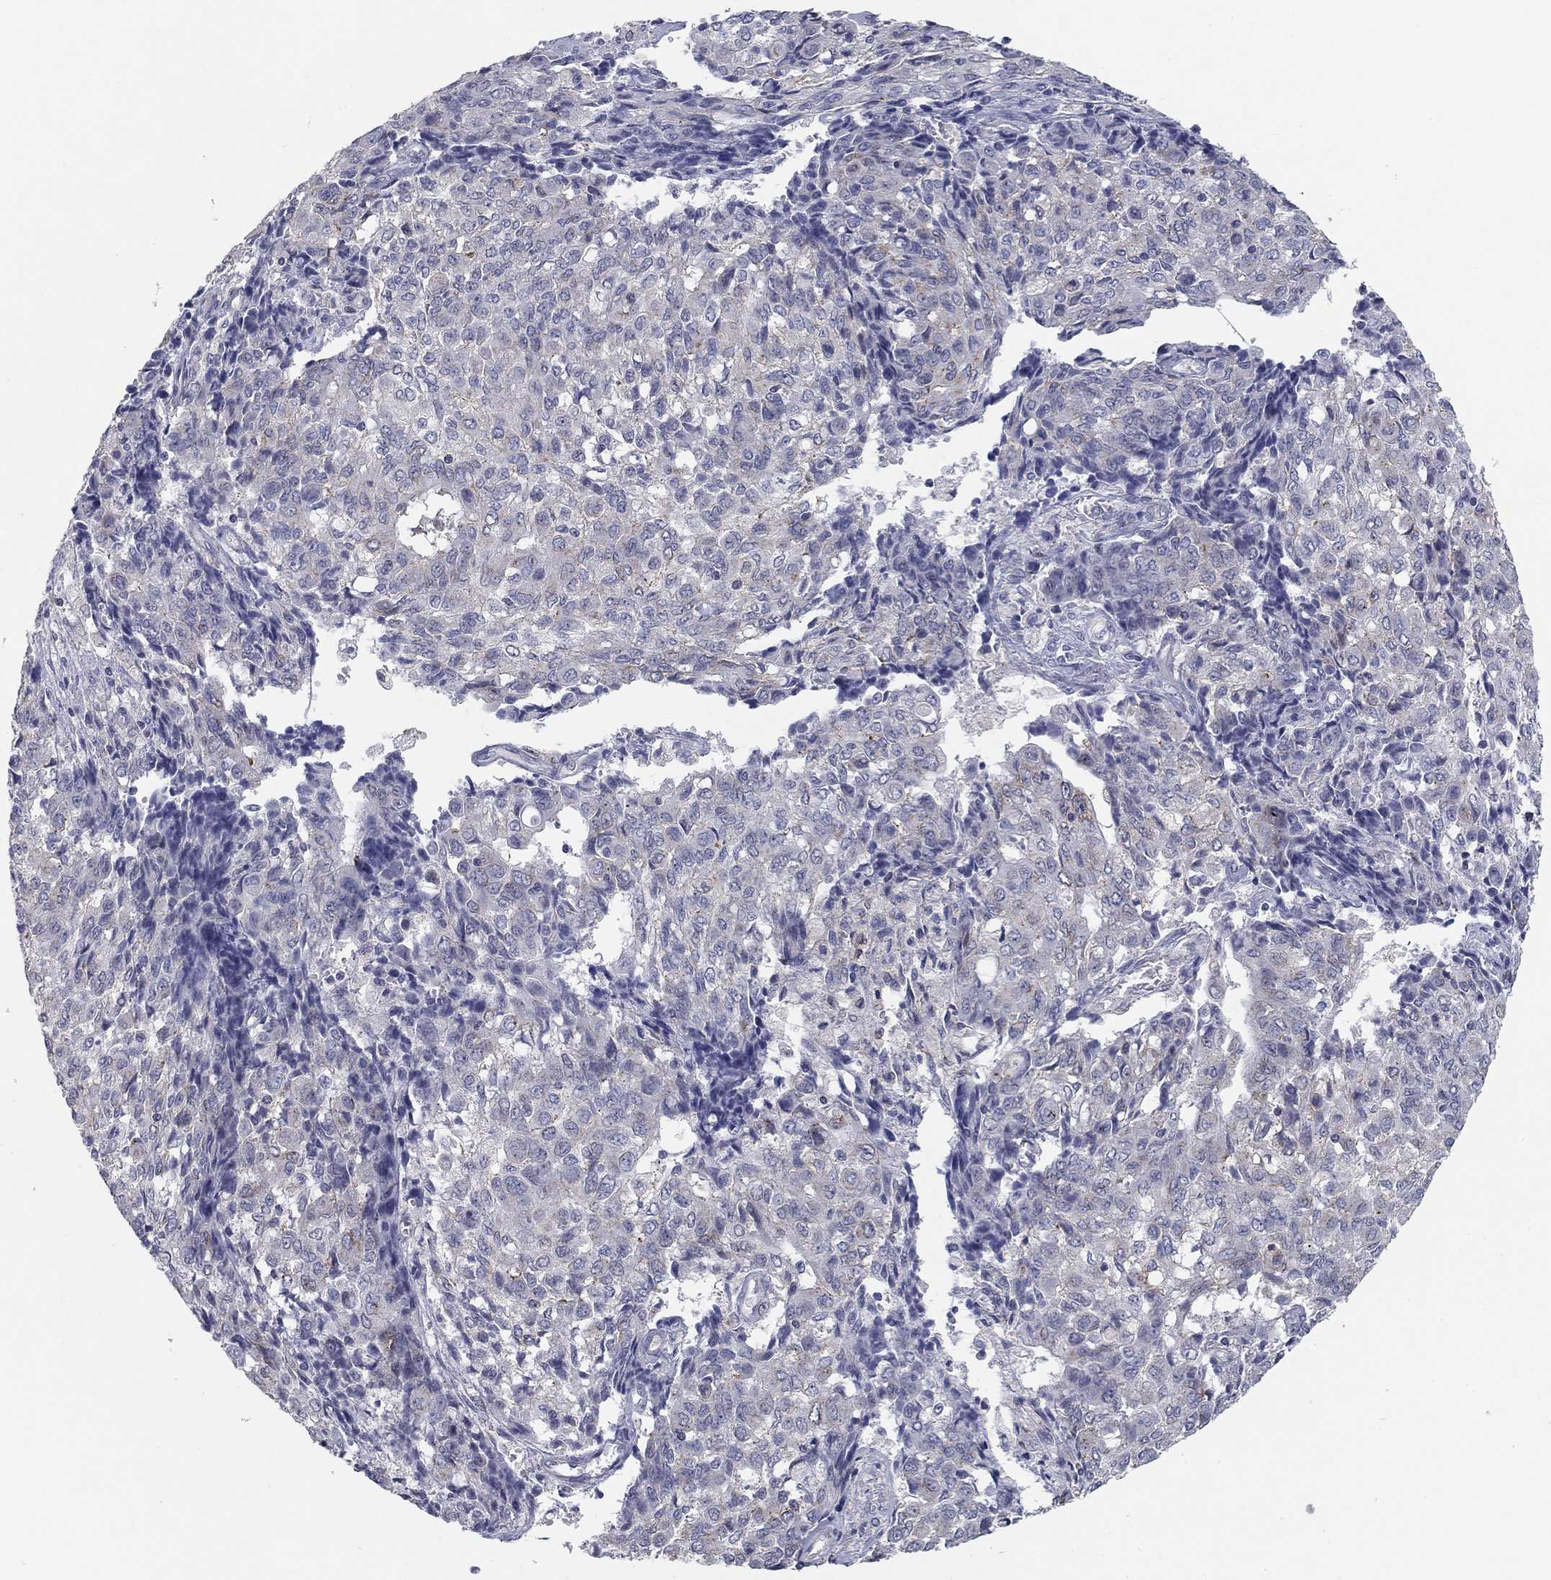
{"staining": {"intensity": "negative", "quantity": "none", "location": "none"}, "tissue": "ovarian cancer", "cell_type": "Tumor cells", "image_type": "cancer", "snomed": [{"axis": "morphology", "description": "Carcinoma, endometroid"}, {"axis": "topography", "description": "Ovary"}], "caption": "A high-resolution photomicrograph shows immunohistochemistry staining of ovarian cancer (endometroid carcinoma), which reveals no significant positivity in tumor cells. The staining was performed using DAB (3,3'-diaminobenzidine) to visualize the protein expression in brown, while the nuclei were stained in blue with hematoxylin (Magnification: 20x).", "gene": "SEPTIN3", "patient": {"sex": "female", "age": 42}}